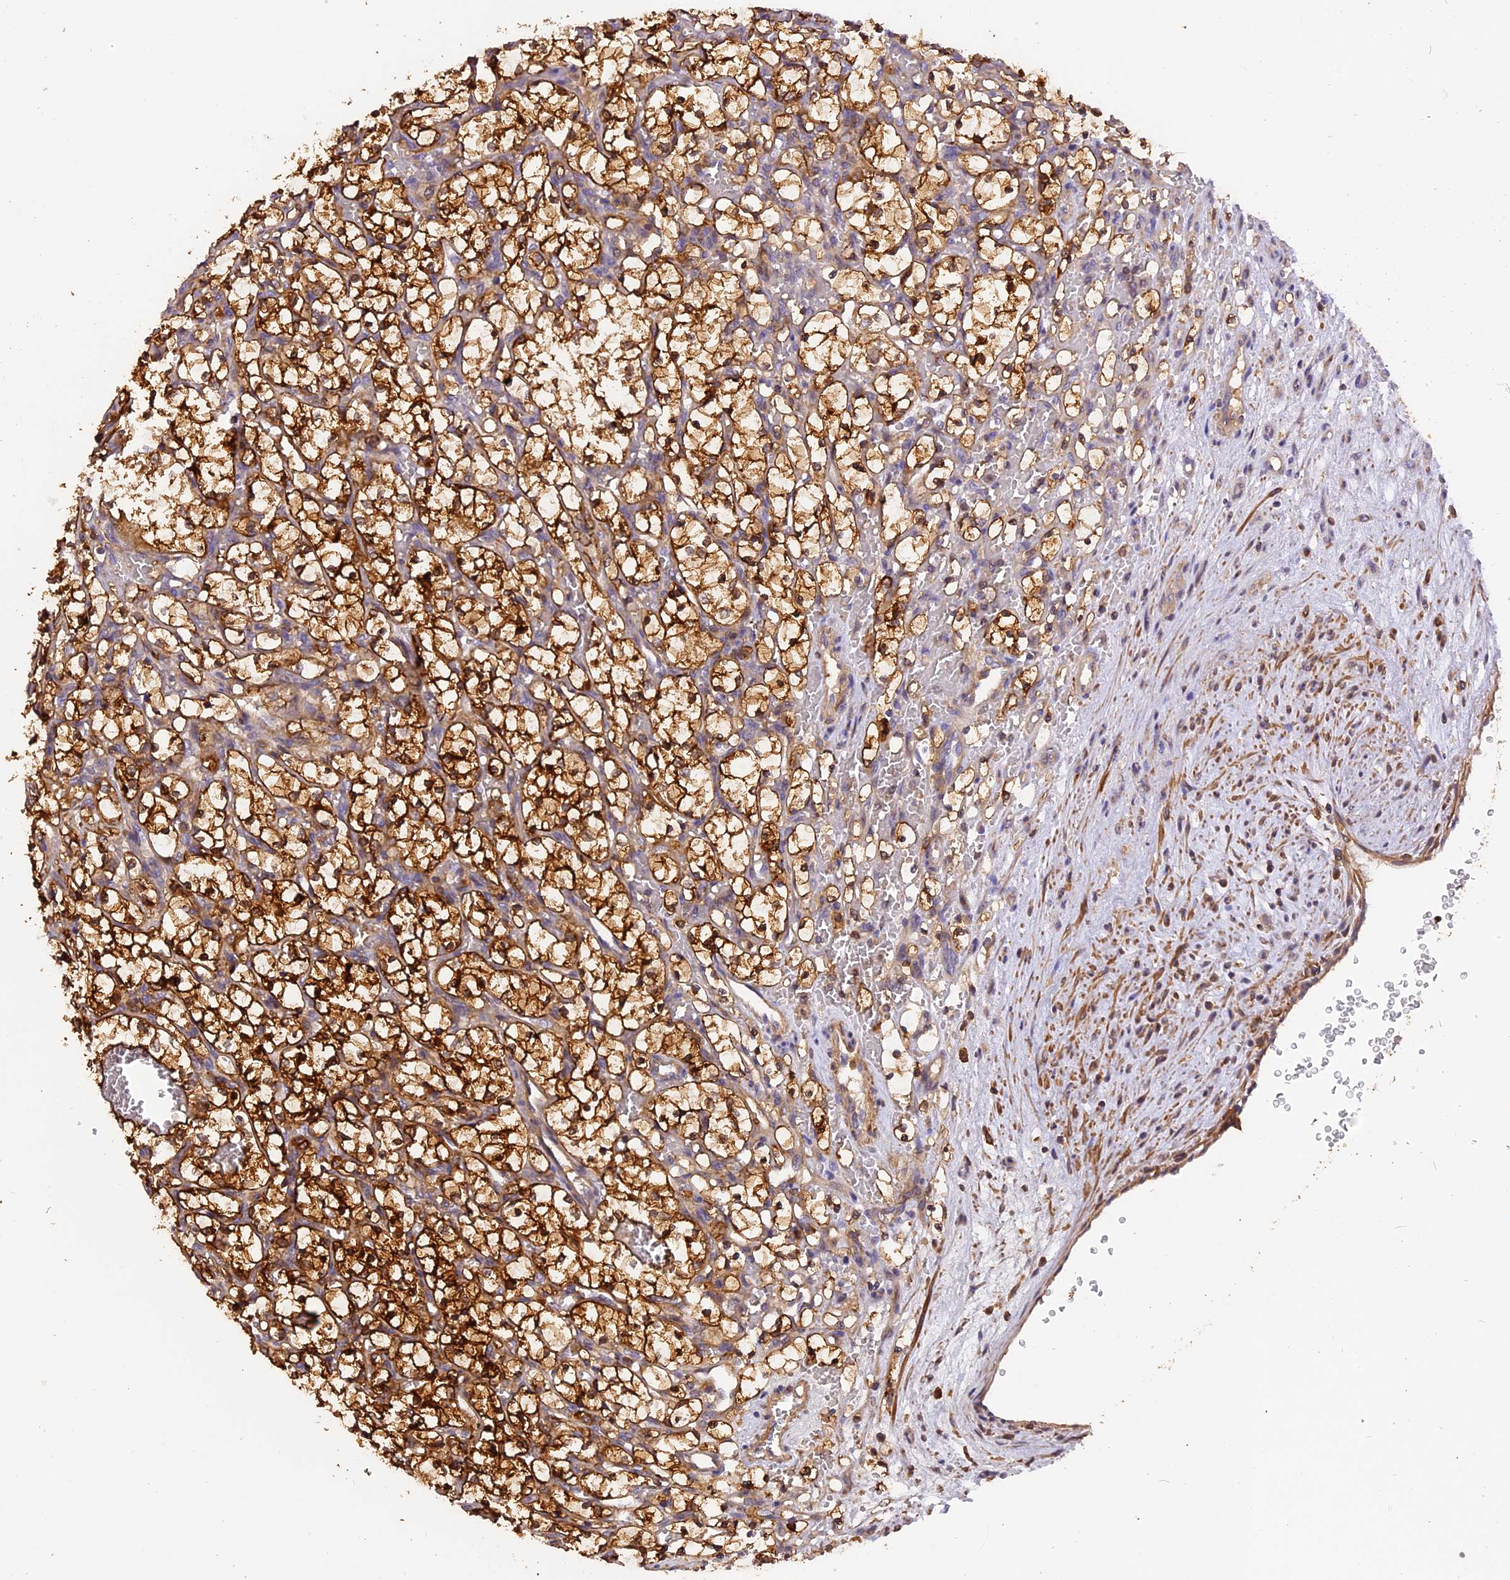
{"staining": {"intensity": "strong", "quantity": ">75%", "location": "cytoplasmic/membranous"}, "tissue": "renal cancer", "cell_type": "Tumor cells", "image_type": "cancer", "snomed": [{"axis": "morphology", "description": "Adenocarcinoma, NOS"}, {"axis": "topography", "description": "Kidney"}], "caption": "IHC histopathology image of renal cancer (adenocarcinoma) stained for a protein (brown), which demonstrates high levels of strong cytoplasmic/membranous positivity in about >75% of tumor cells.", "gene": "STOML1", "patient": {"sex": "female", "age": 69}}